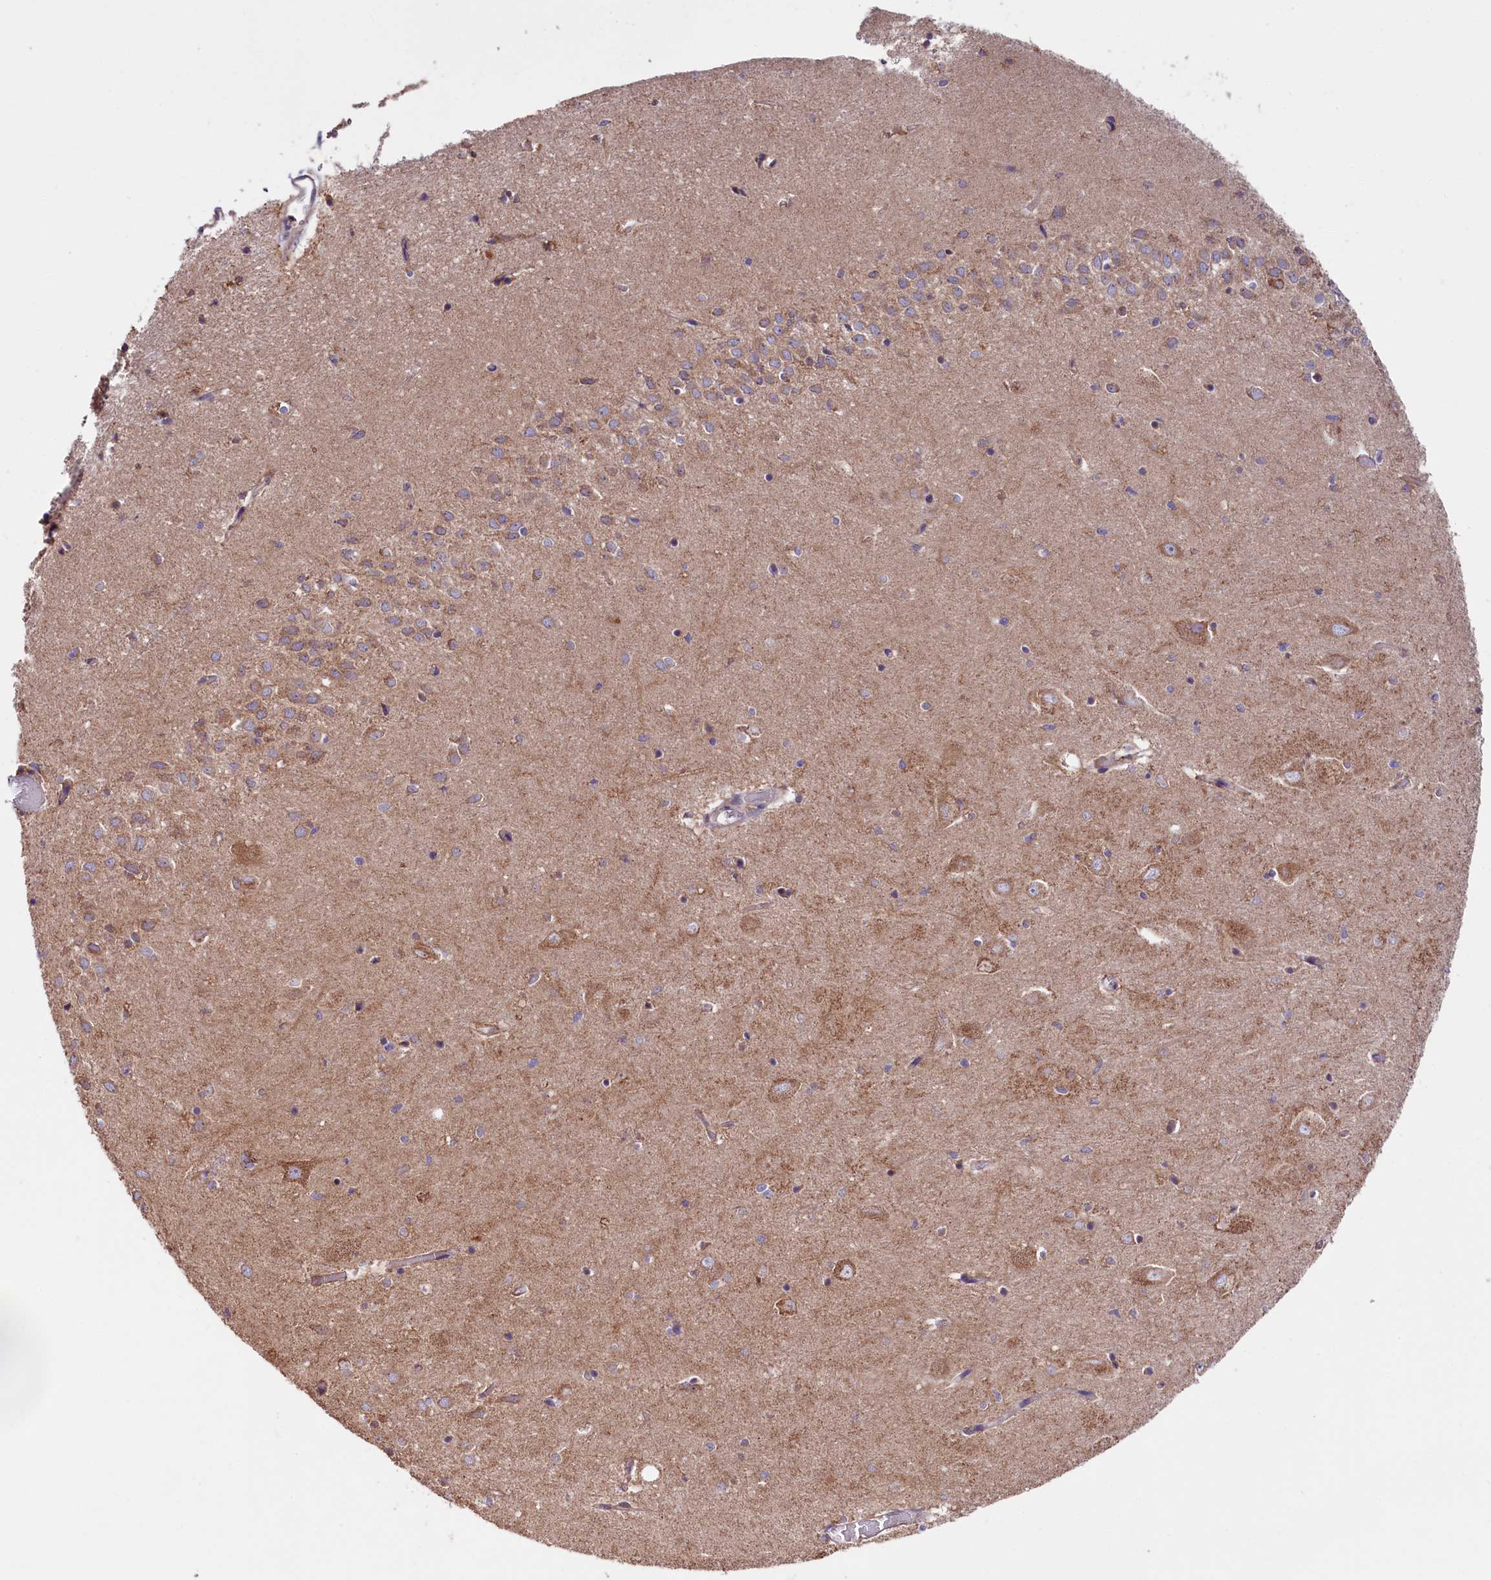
{"staining": {"intensity": "weak", "quantity": "<25%", "location": "cytoplasmic/membranous"}, "tissue": "hippocampus", "cell_type": "Glial cells", "image_type": "normal", "snomed": [{"axis": "morphology", "description": "Normal tissue, NOS"}, {"axis": "topography", "description": "Hippocampus"}], "caption": "Photomicrograph shows no significant protein expression in glial cells of unremarkable hippocampus. (DAB immunohistochemistry (IHC), high magnification).", "gene": "ZSWIM1", "patient": {"sex": "female", "age": 64}}